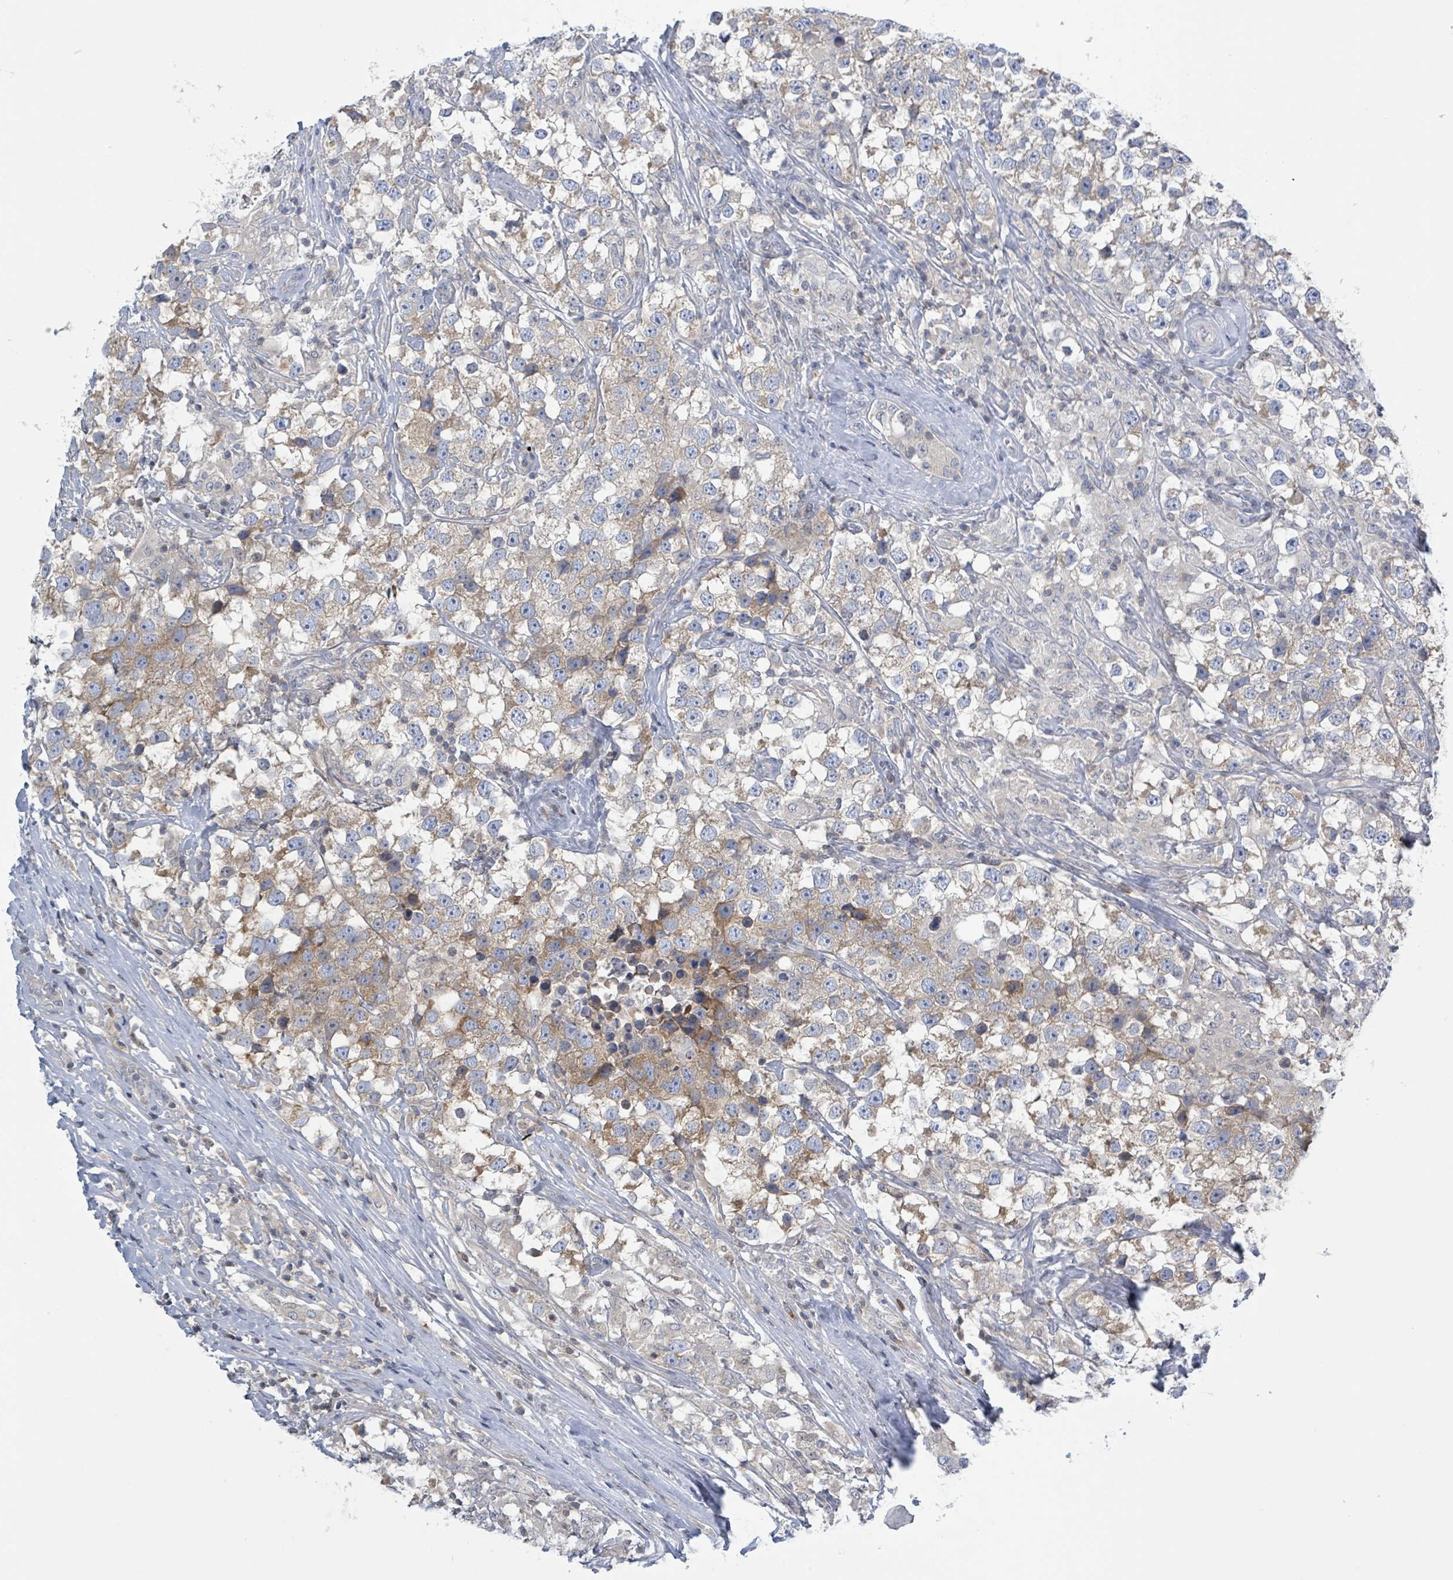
{"staining": {"intensity": "moderate", "quantity": "<25%", "location": "cytoplasmic/membranous"}, "tissue": "testis cancer", "cell_type": "Tumor cells", "image_type": "cancer", "snomed": [{"axis": "morphology", "description": "Seminoma, NOS"}, {"axis": "topography", "description": "Testis"}], "caption": "DAB immunohistochemical staining of human testis cancer displays moderate cytoplasmic/membranous protein staining in approximately <25% of tumor cells.", "gene": "DGKZ", "patient": {"sex": "male", "age": 46}}